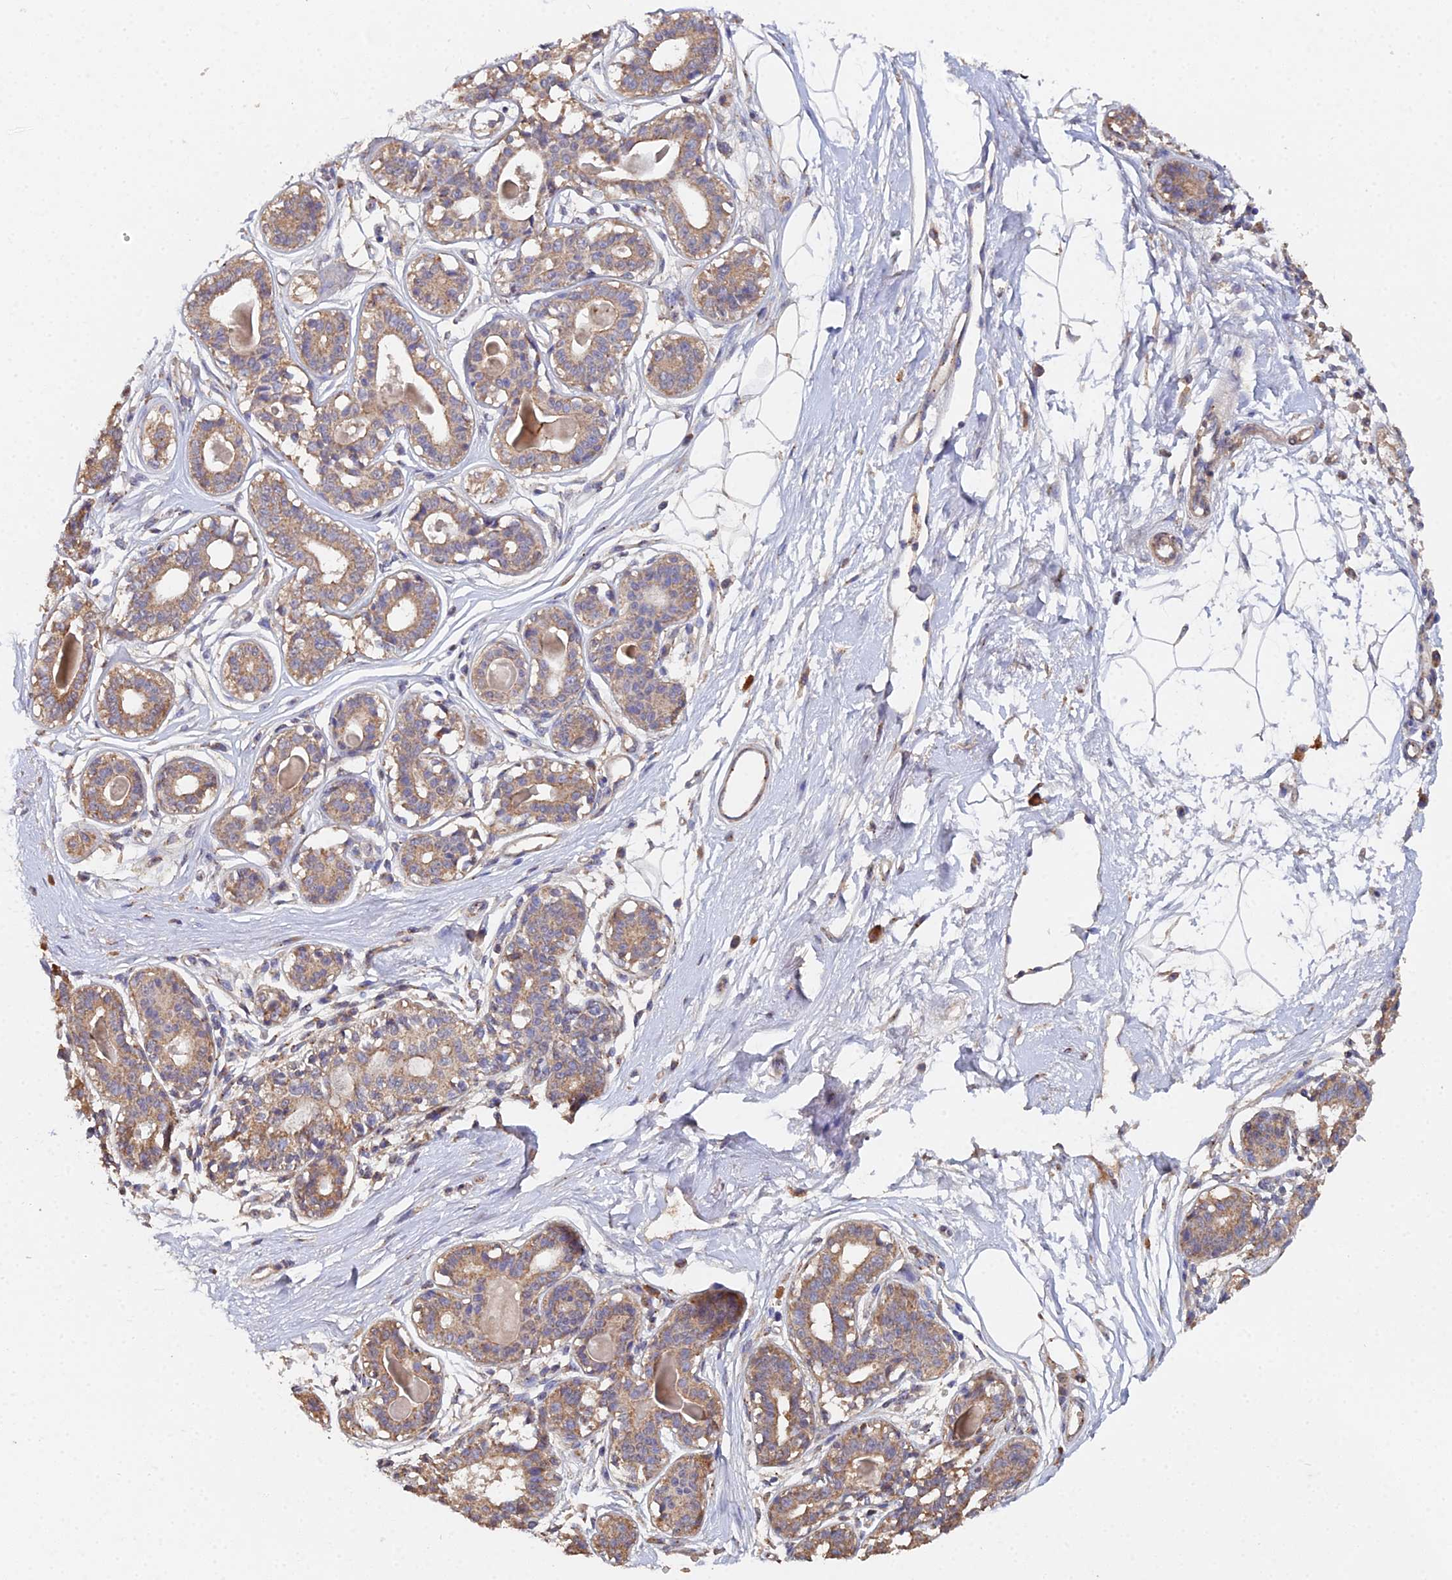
{"staining": {"intensity": "negative", "quantity": "none", "location": "none"}, "tissue": "breast", "cell_type": "Adipocytes", "image_type": "normal", "snomed": [{"axis": "morphology", "description": "Normal tissue, NOS"}, {"axis": "topography", "description": "Breast"}], "caption": "An IHC image of normal breast is shown. There is no staining in adipocytes of breast.", "gene": "SPANXN4", "patient": {"sex": "female", "age": 45}}